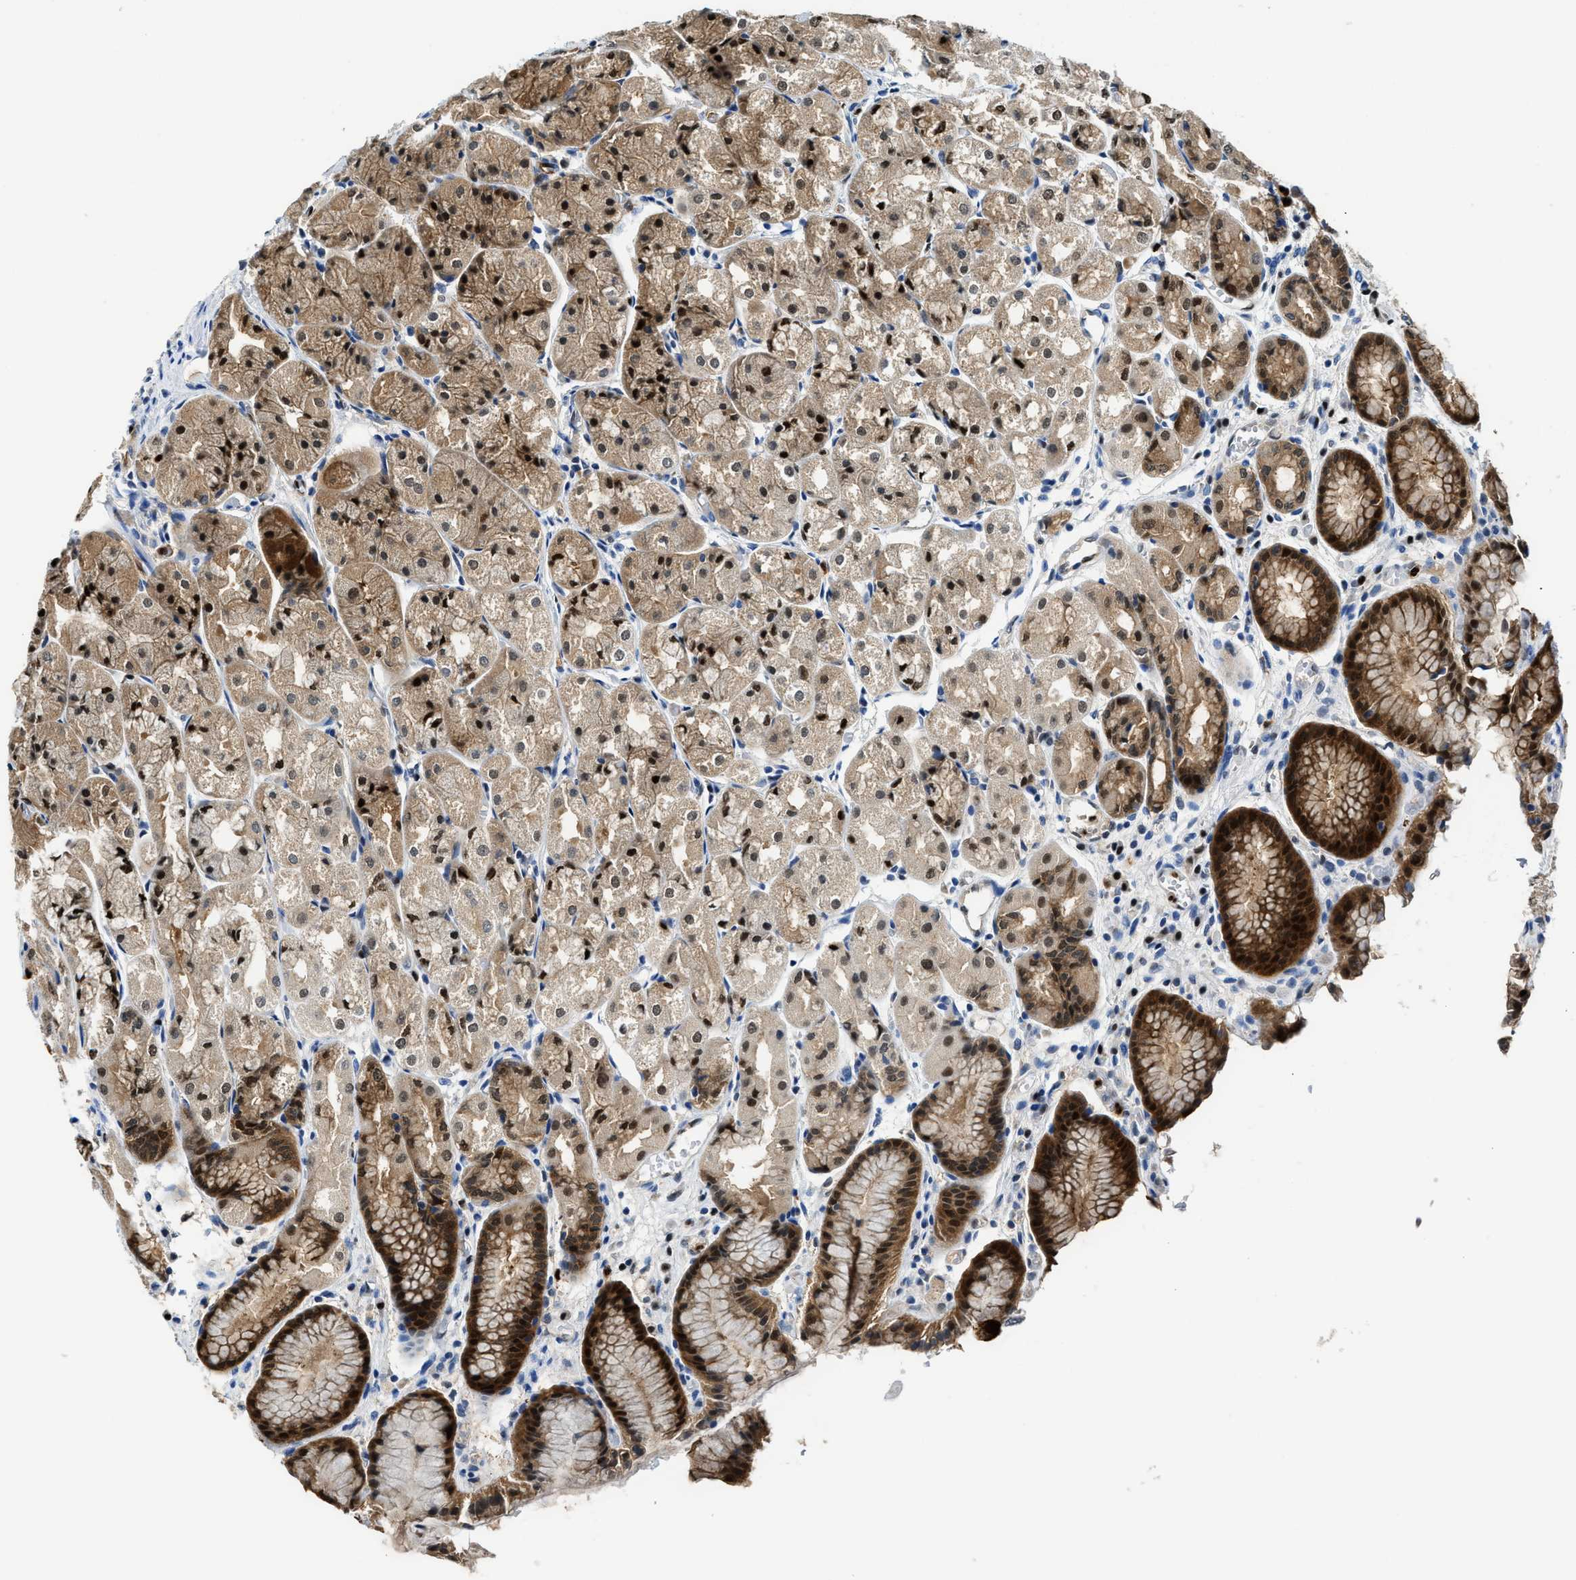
{"staining": {"intensity": "strong", "quantity": ">75%", "location": "cytoplasmic/membranous,nuclear"}, "tissue": "stomach", "cell_type": "Glandular cells", "image_type": "normal", "snomed": [{"axis": "morphology", "description": "Normal tissue, NOS"}, {"axis": "topography", "description": "Stomach, upper"}], "caption": "Immunohistochemical staining of benign stomach exhibits high levels of strong cytoplasmic/membranous,nuclear staining in approximately >75% of glandular cells.", "gene": "LTA4H", "patient": {"sex": "male", "age": 72}}